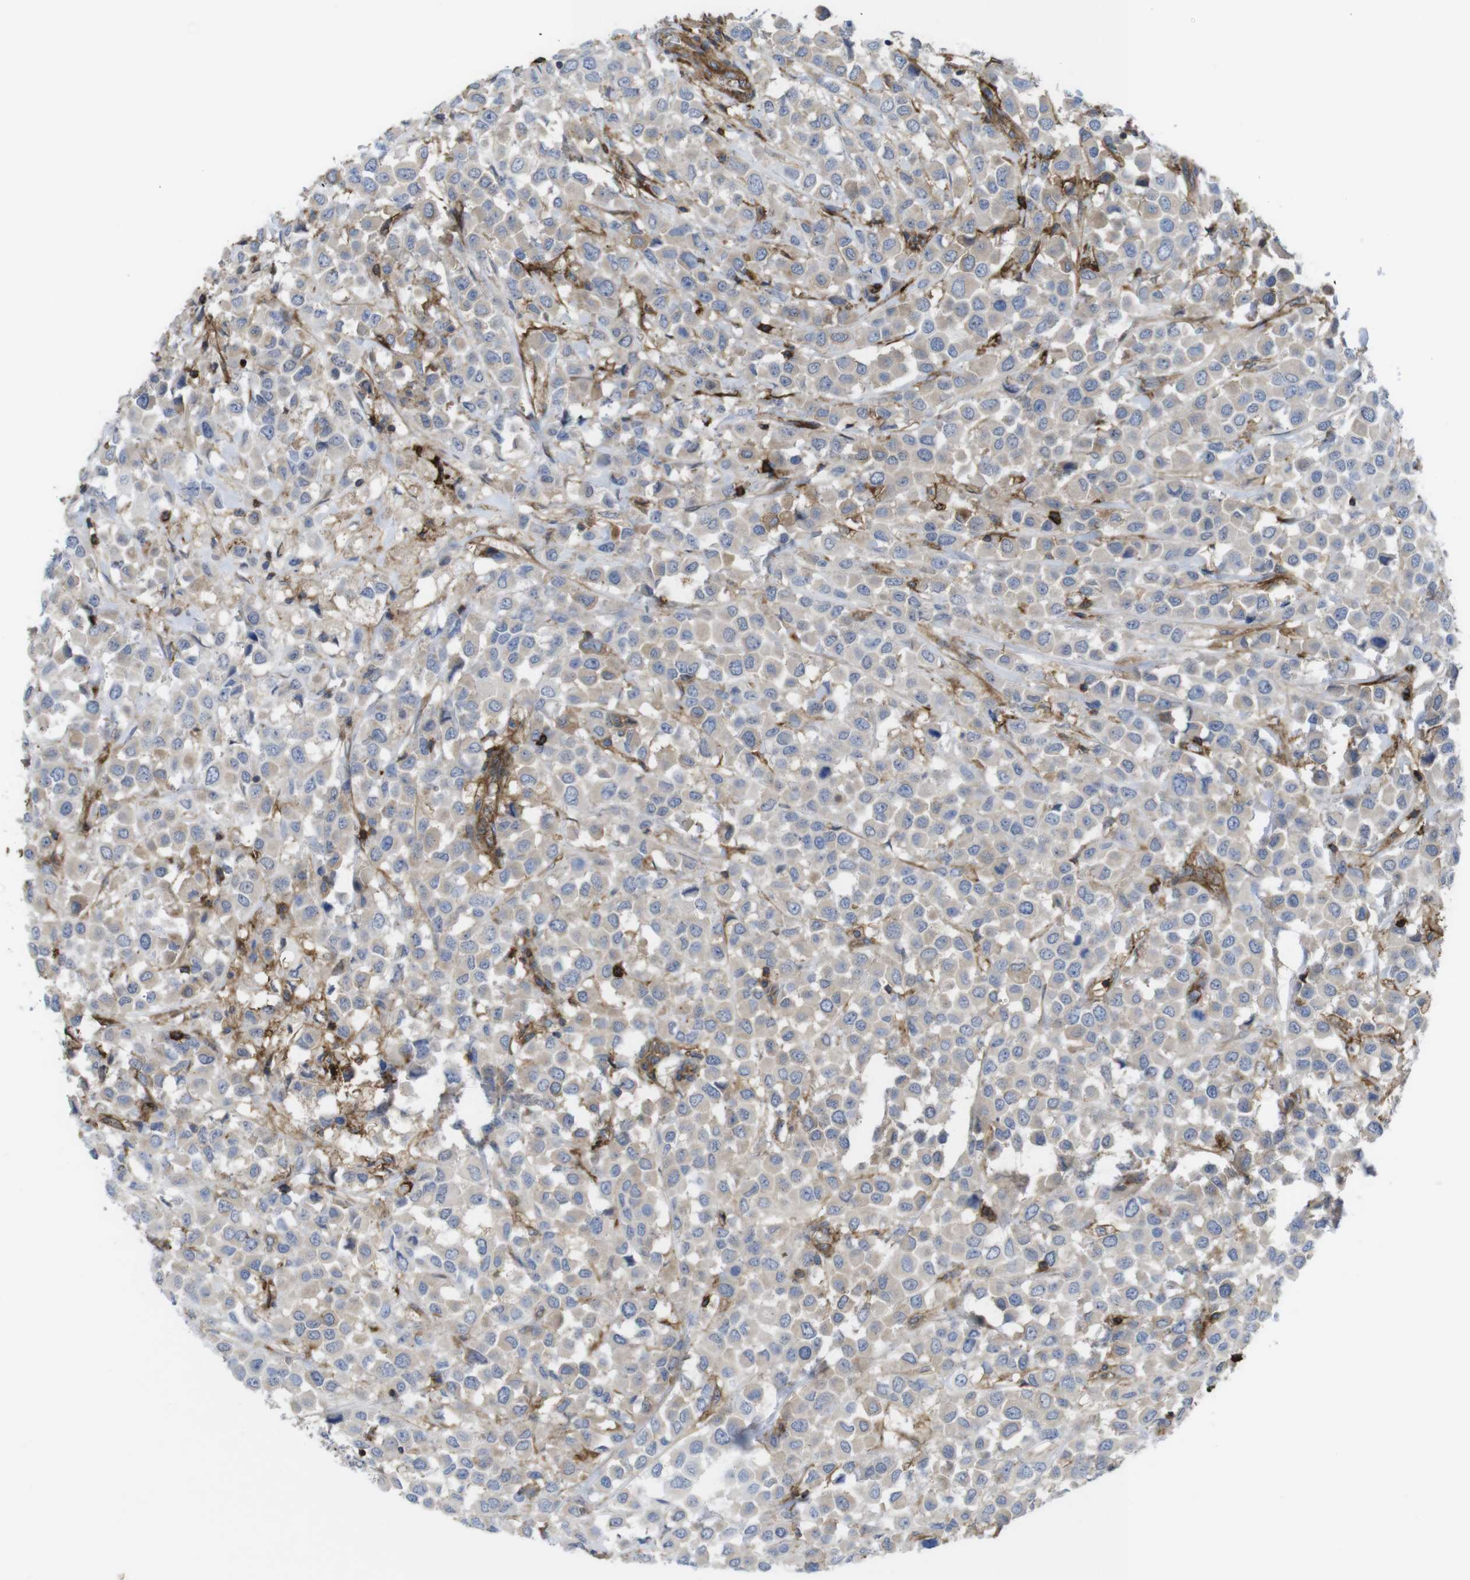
{"staining": {"intensity": "moderate", "quantity": ">75%", "location": "cytoplasmic/membranous"}, "tissue": "breast cancer", "cell_type": "Tumor cells", "image_type": "cancer", "snomed": [{"axis": "morphology", "description": "Duct carcinoma"}, {"axis": "topography", "description": "Breast"}], "caption": "Protein staining shows moderate cytoplasmic/membranous staining in approximately >75% of tumor cells in intraductal carcinoma (breast).", "gene": "CCR6", "patient": {"sex": "female", "age": 61}}